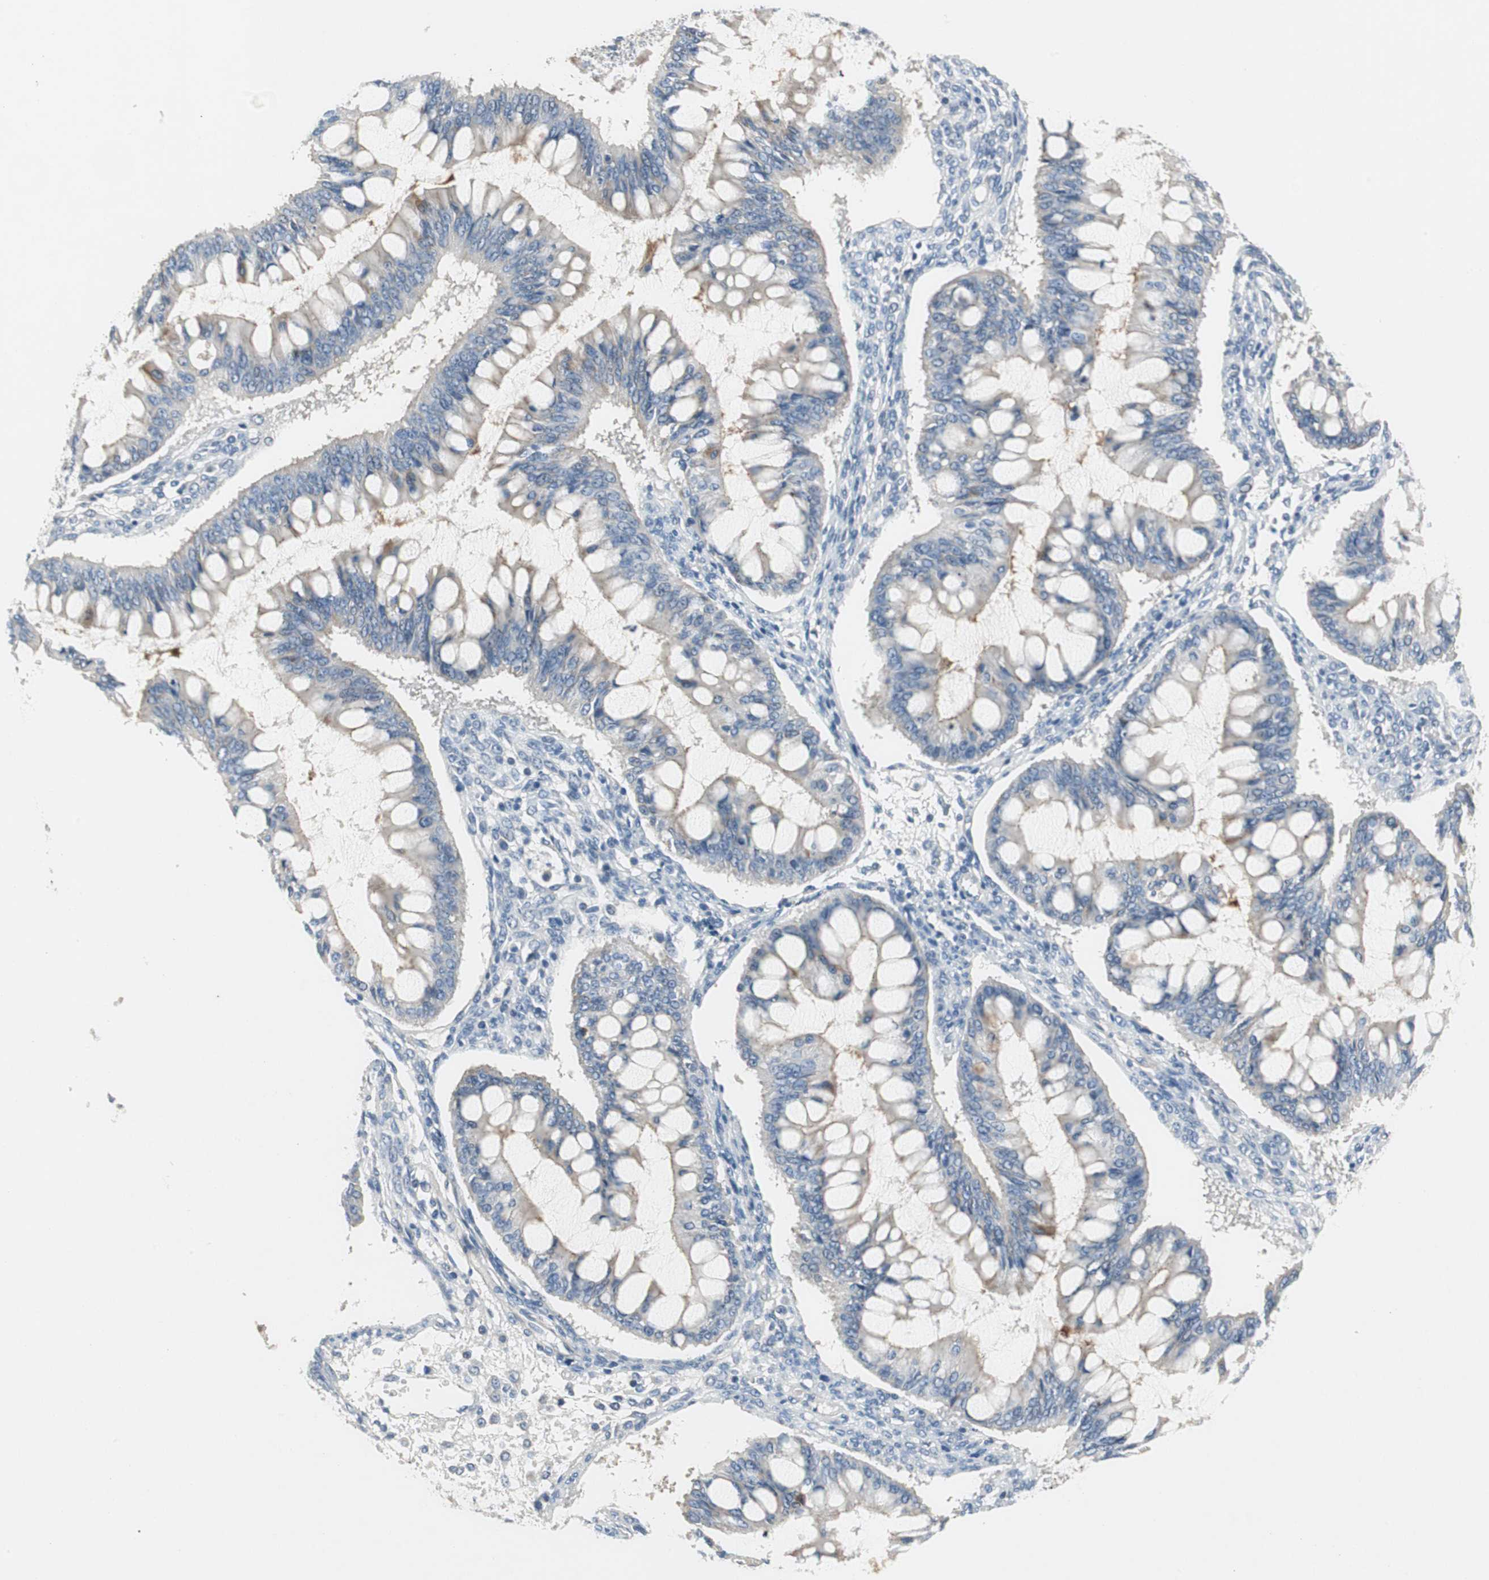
{"staining": {"intensity": "weak", "quantity": ">75%", "location": "cytoplasmic/membranous"}, "tissue": "ovarian cancer", "cell_type": "Tumor cells", "image_type": "cancer", "snomed": [{"axis": "morphology", "description": "Cystadenocarcinoma, mucinous, NOS"}, {"axis": "topography", "description": "Ovary"}], "caption": "Protein staining by immunohistochemistry demonstrates weak cytoplasmic/membranous positivity in about >75% of tumor cells in ovarian cancer (mucinous cystadenocarcinoma).", "gene": "CPA3", "patient": {"sex": "female", "age": 73}}